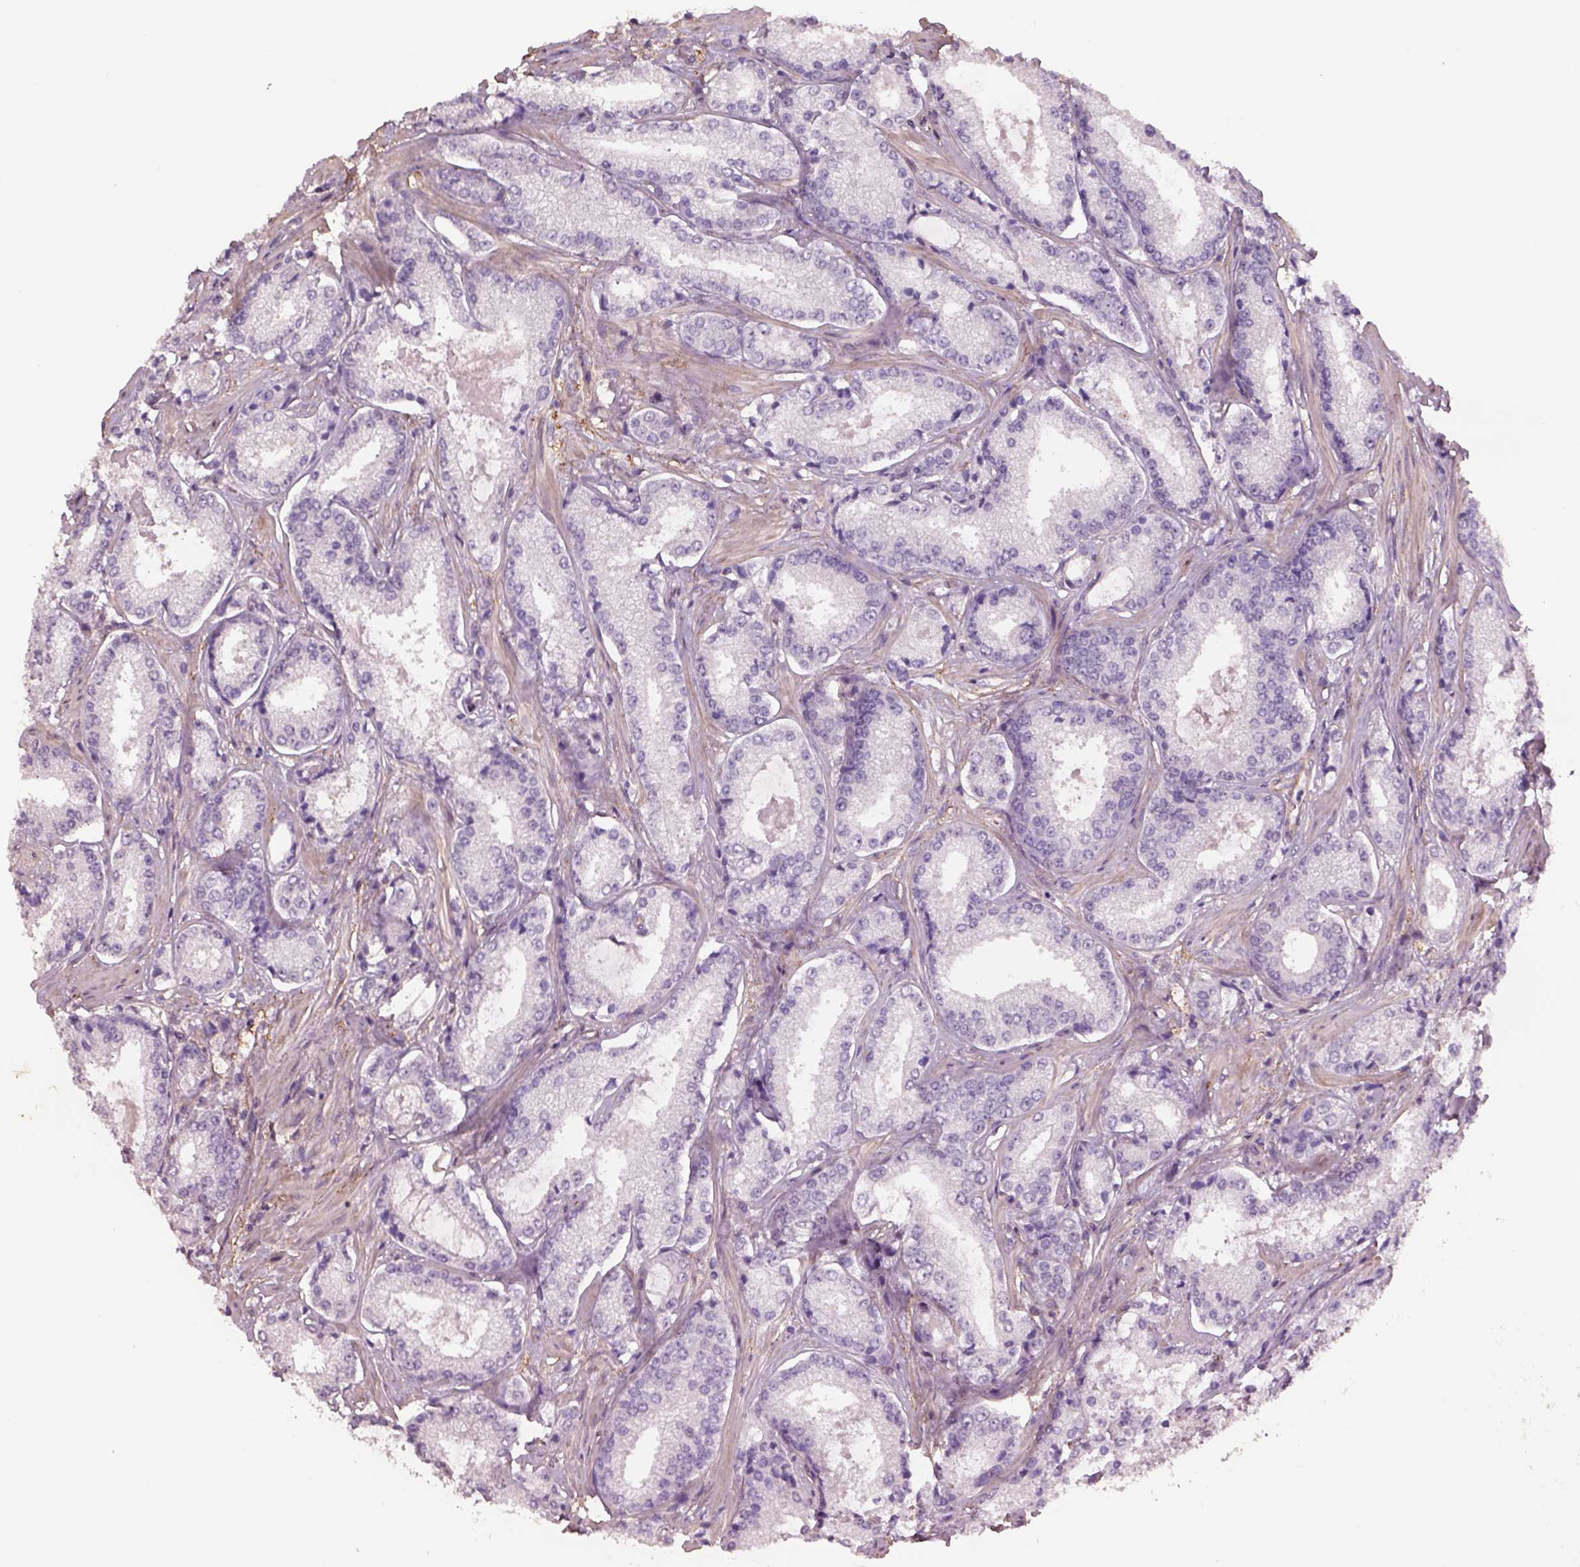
{"staining": {"intensity": "negative", "quantity": "none", "location": "none"}, "tissue": "prostate cancer", "cell_type": "Tumor cells", "image_type": "cancer", "snomed": [{"axis": "morphology", "description": "Adenocarcinoma, Low grade"}, {"axis": "topography", "description": "Prostate"}], "caption": "DAB immunohistochemical staining of prostate cancer (adenocarcinoma (low-grade)) reveals no significant expression in tumor cells.", "gene": "LIN7A", "patient": {"sex": "male", "age": 56}}